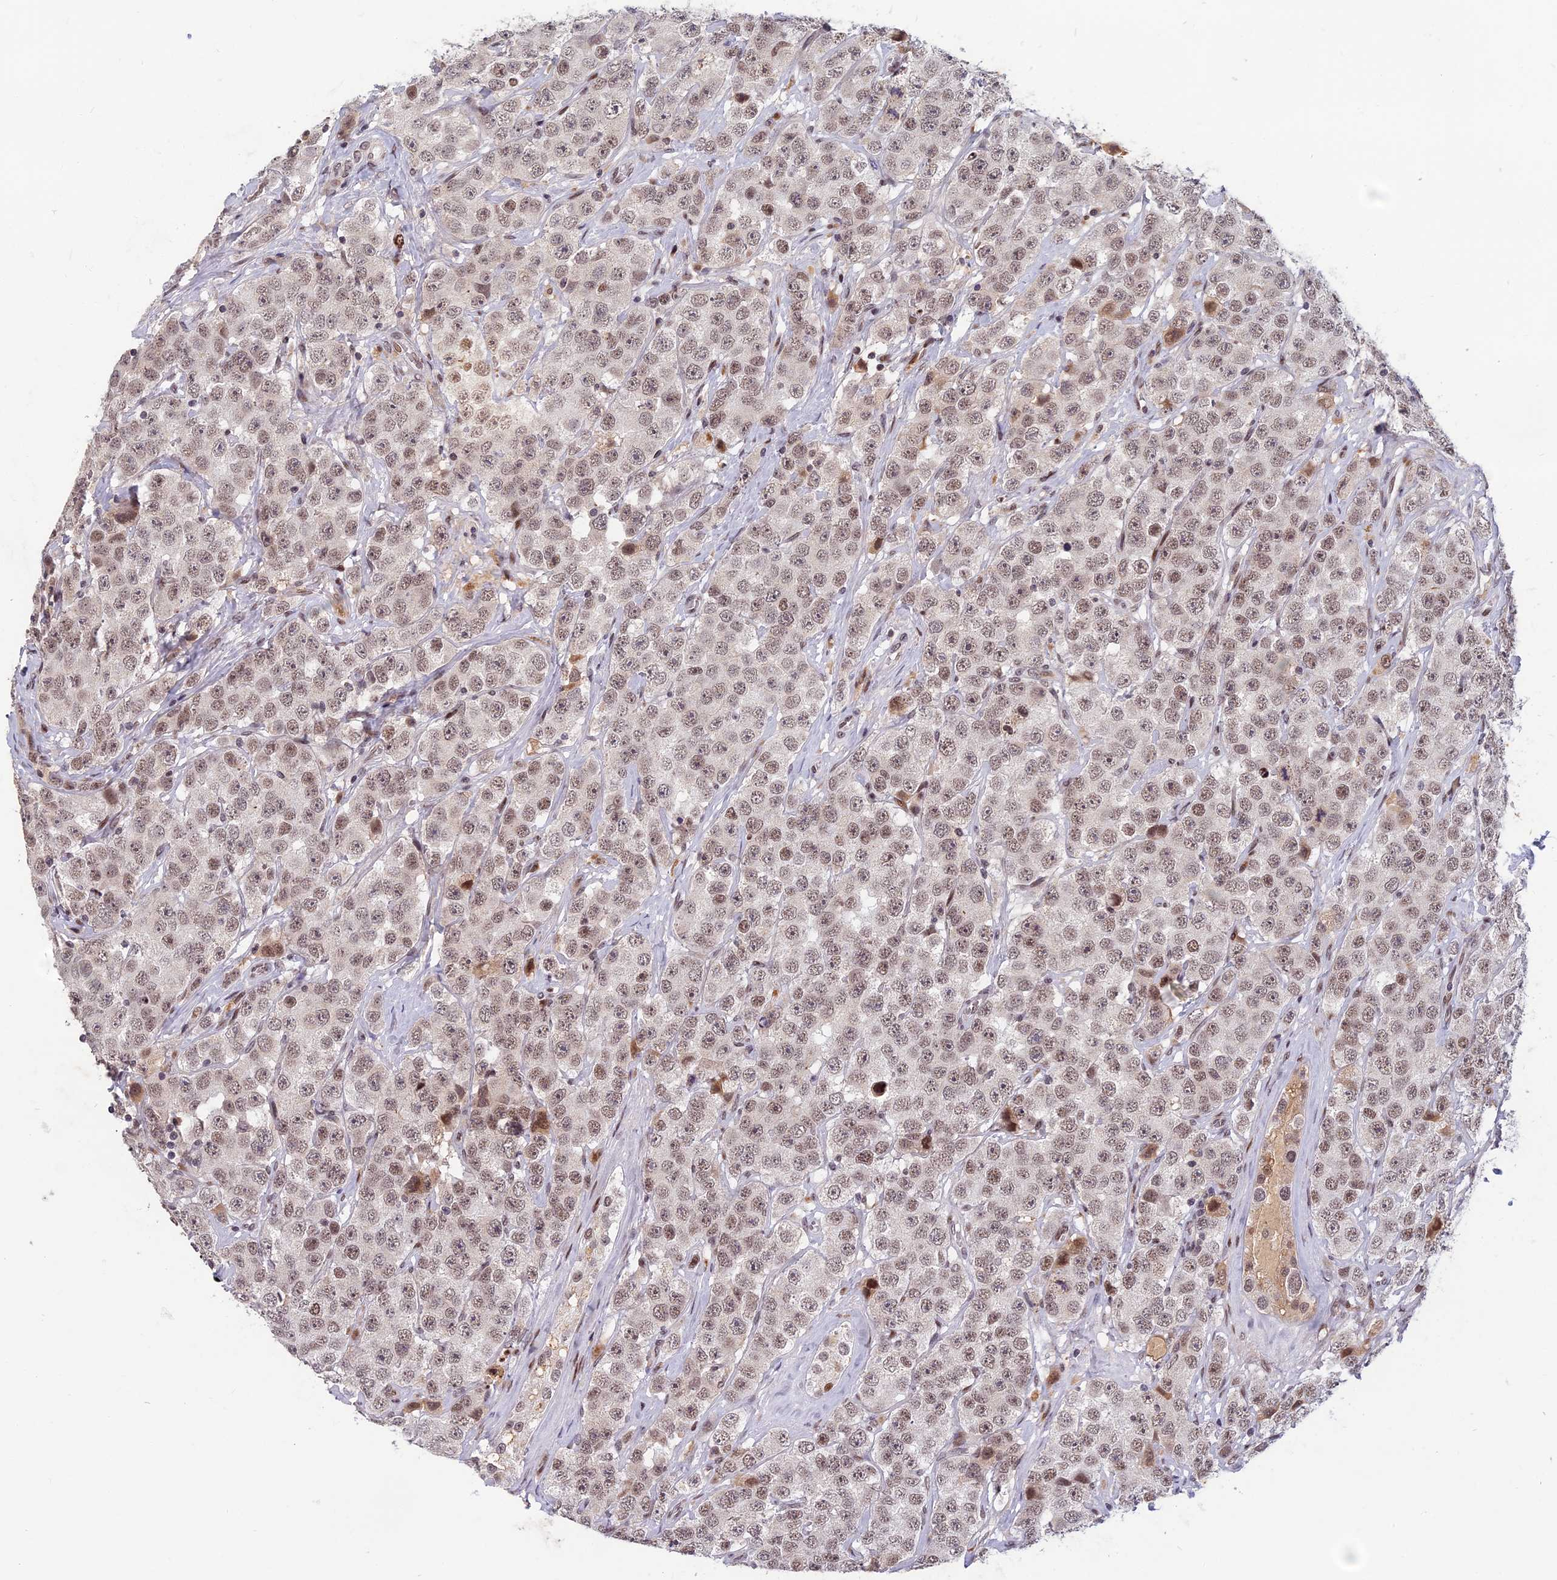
{"staining": {"intensity": "moderate", "quantity": ">75%", "location": "nuclear"}, "tissue": "testis cancer", "cell_type": "Tumor cells", "image_type": "cancer", "snomed": [{"axis": "morphology", "description": "Seminoma, NOS"}, {"axis": "topography", "description": "Testis"}], "caption": "Moderate nuclear staining for a protein is appreciated in approximately >75% of tumor cells of seminoma (testis) using immunohistochemistry.", "gene": "CDC7", "patient": {"sex": "male", "age": 28}}